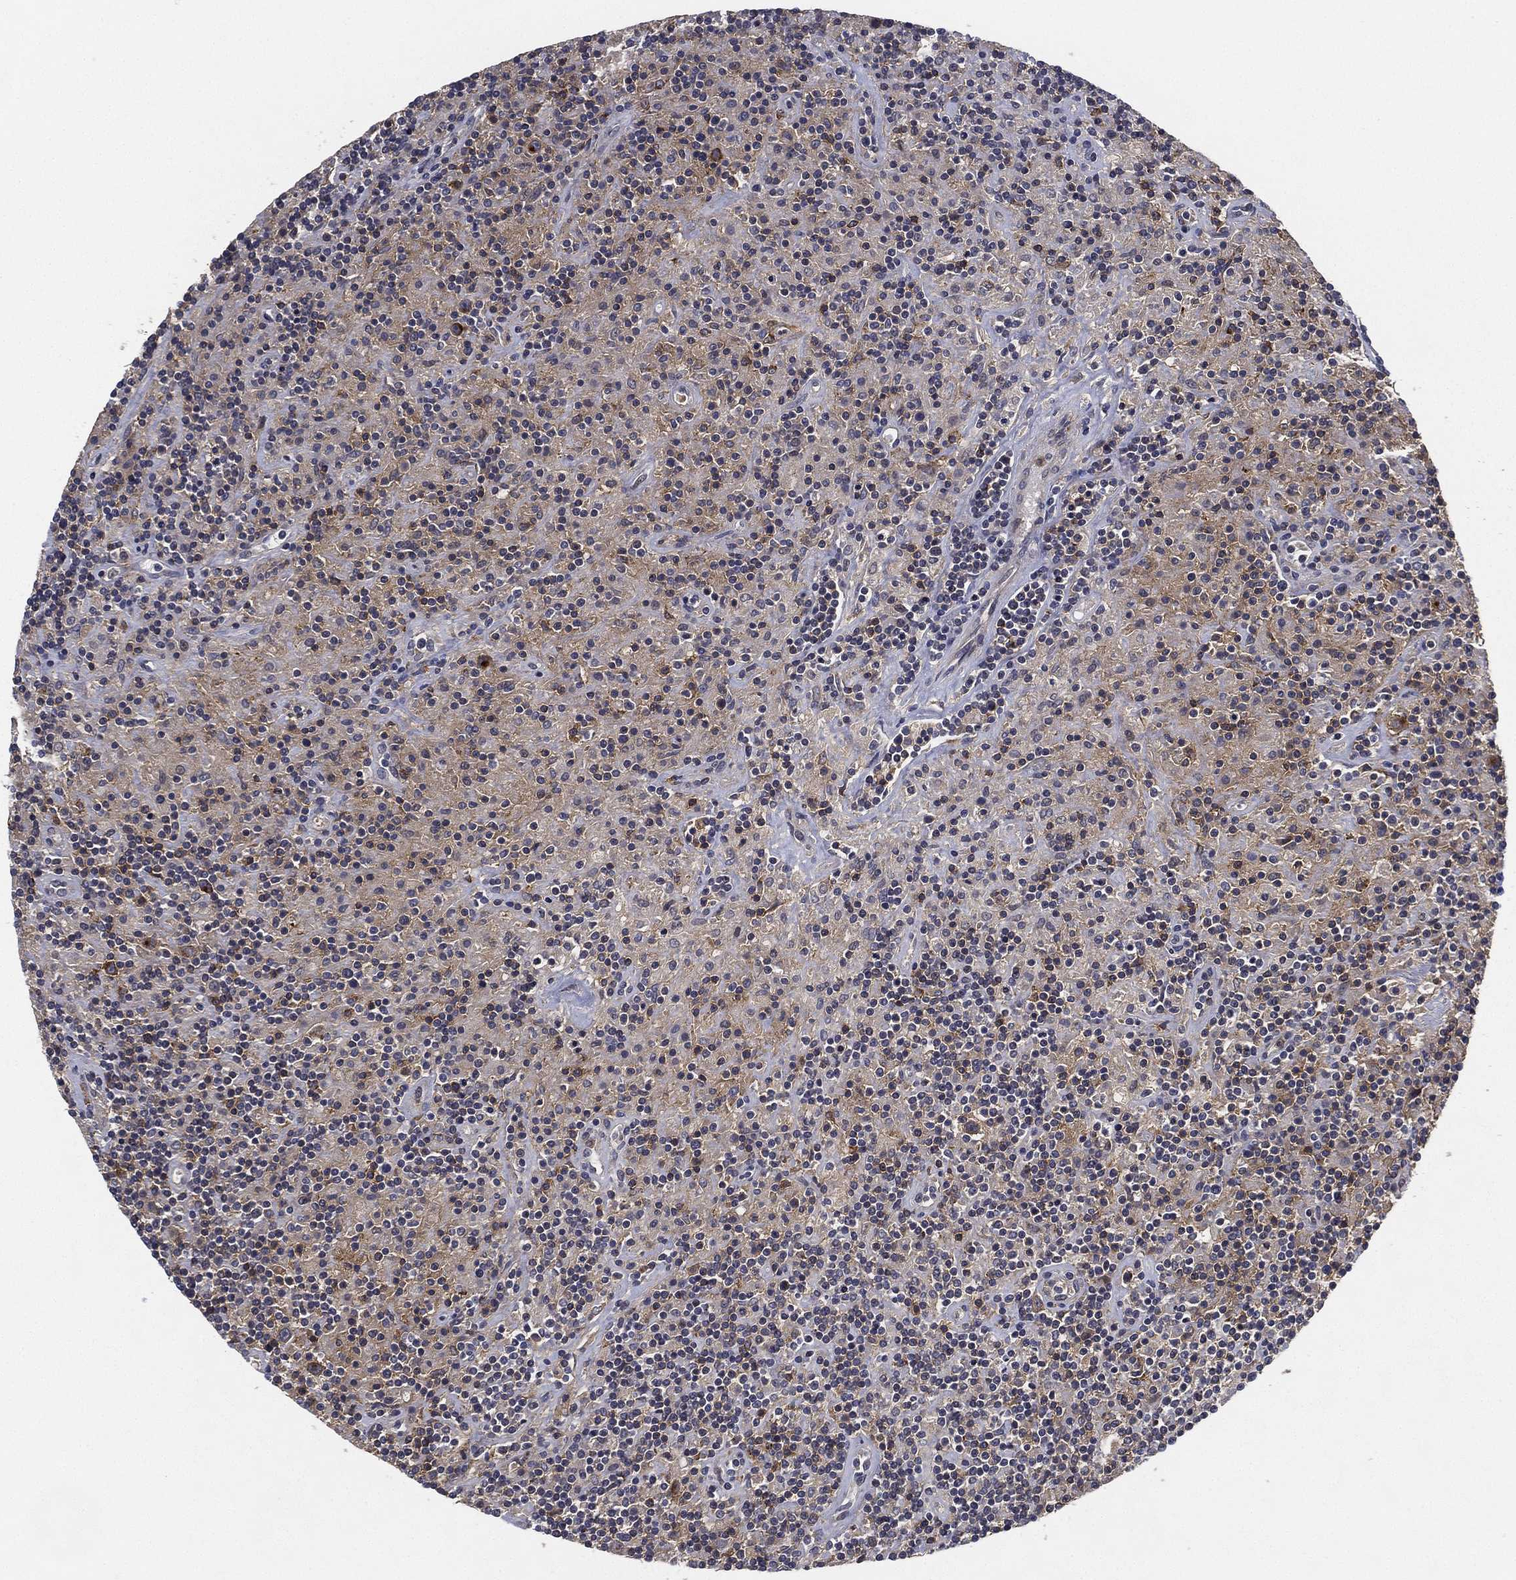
{"staining": {"intensity": "negative", "quantity": "none", "location": "none"}, "tissue": "lymphoma", "cell_type": "Tumor cells", "image_type": "cancer", "snomed": [{"axis": "morphology", "description": "Hodgkin's disease, NOS"}, {"axis": "topography", "description": "Lymph node"}], "caption": "Immunohistochemistry (IHC) histopathology image of human Hodgkin's disease stained for a protein (brown), which demonstrates no positivity in tumor cells. (DAB immunohistochemistry (IHC) visualized using brightfield microscopy, high magnification).", "gene": "CFAP251", "patient": {"sex": "male", "age": 70}}